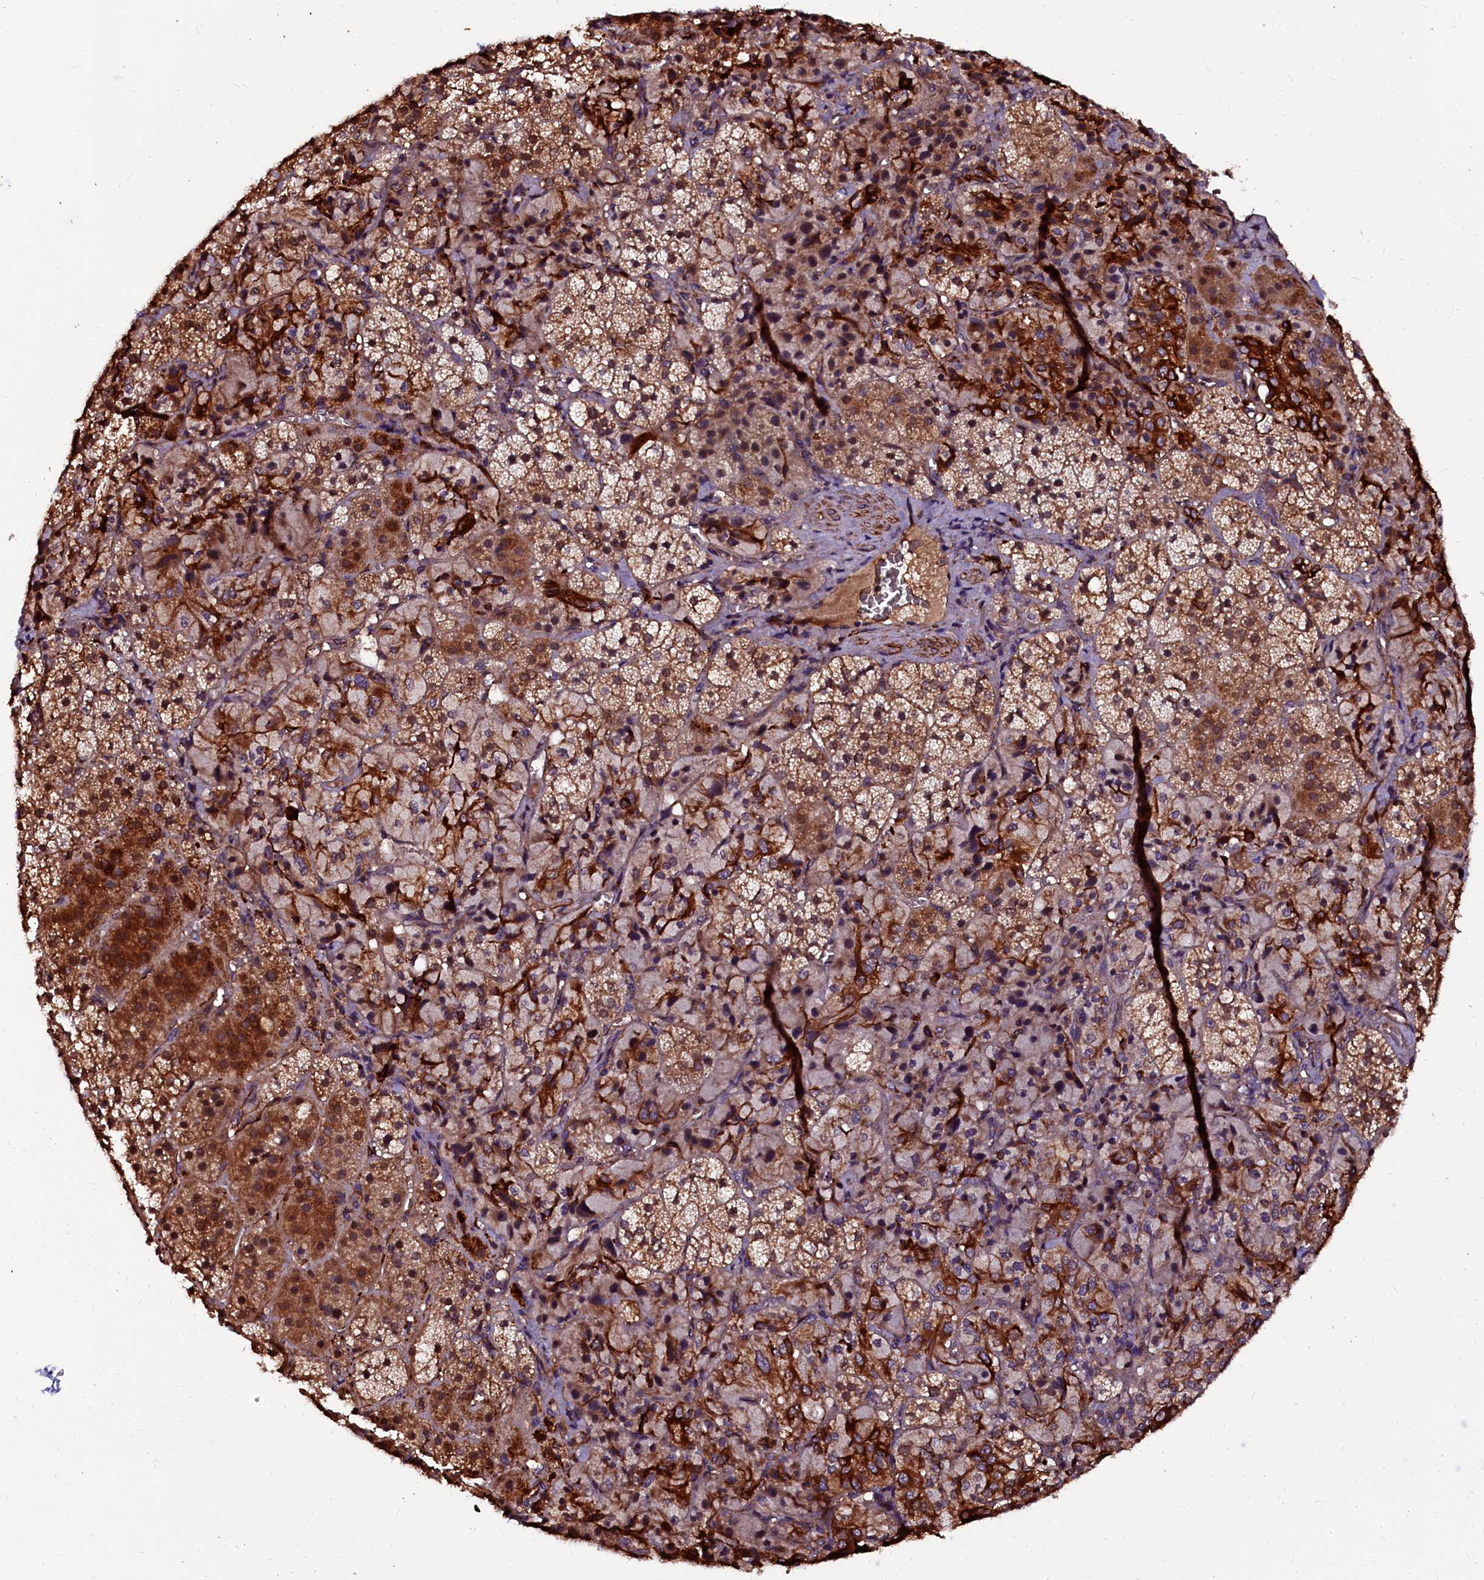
{"staining": {"intensity": "moderate", "quantity": ">75%", "location": "cytoplasmic/membranous,nuclear"}, "tissue": "adrenal gland", "cell_type": "Glandular cells", "image_type": "normal", "snomed": [{"axis": "morphology", "description": "Normal tissue, NOS"}, {"axis": "topography", "description": "Adrenal gland"}], "caption": "Glandular cells display medium levels of moderate cytoplasmic/membranous,nuclear positivity in about >75% of cells in normal human adrenal gland.", "gene": "N4BP1", "patient": {"sex": "female", "age": 44}}